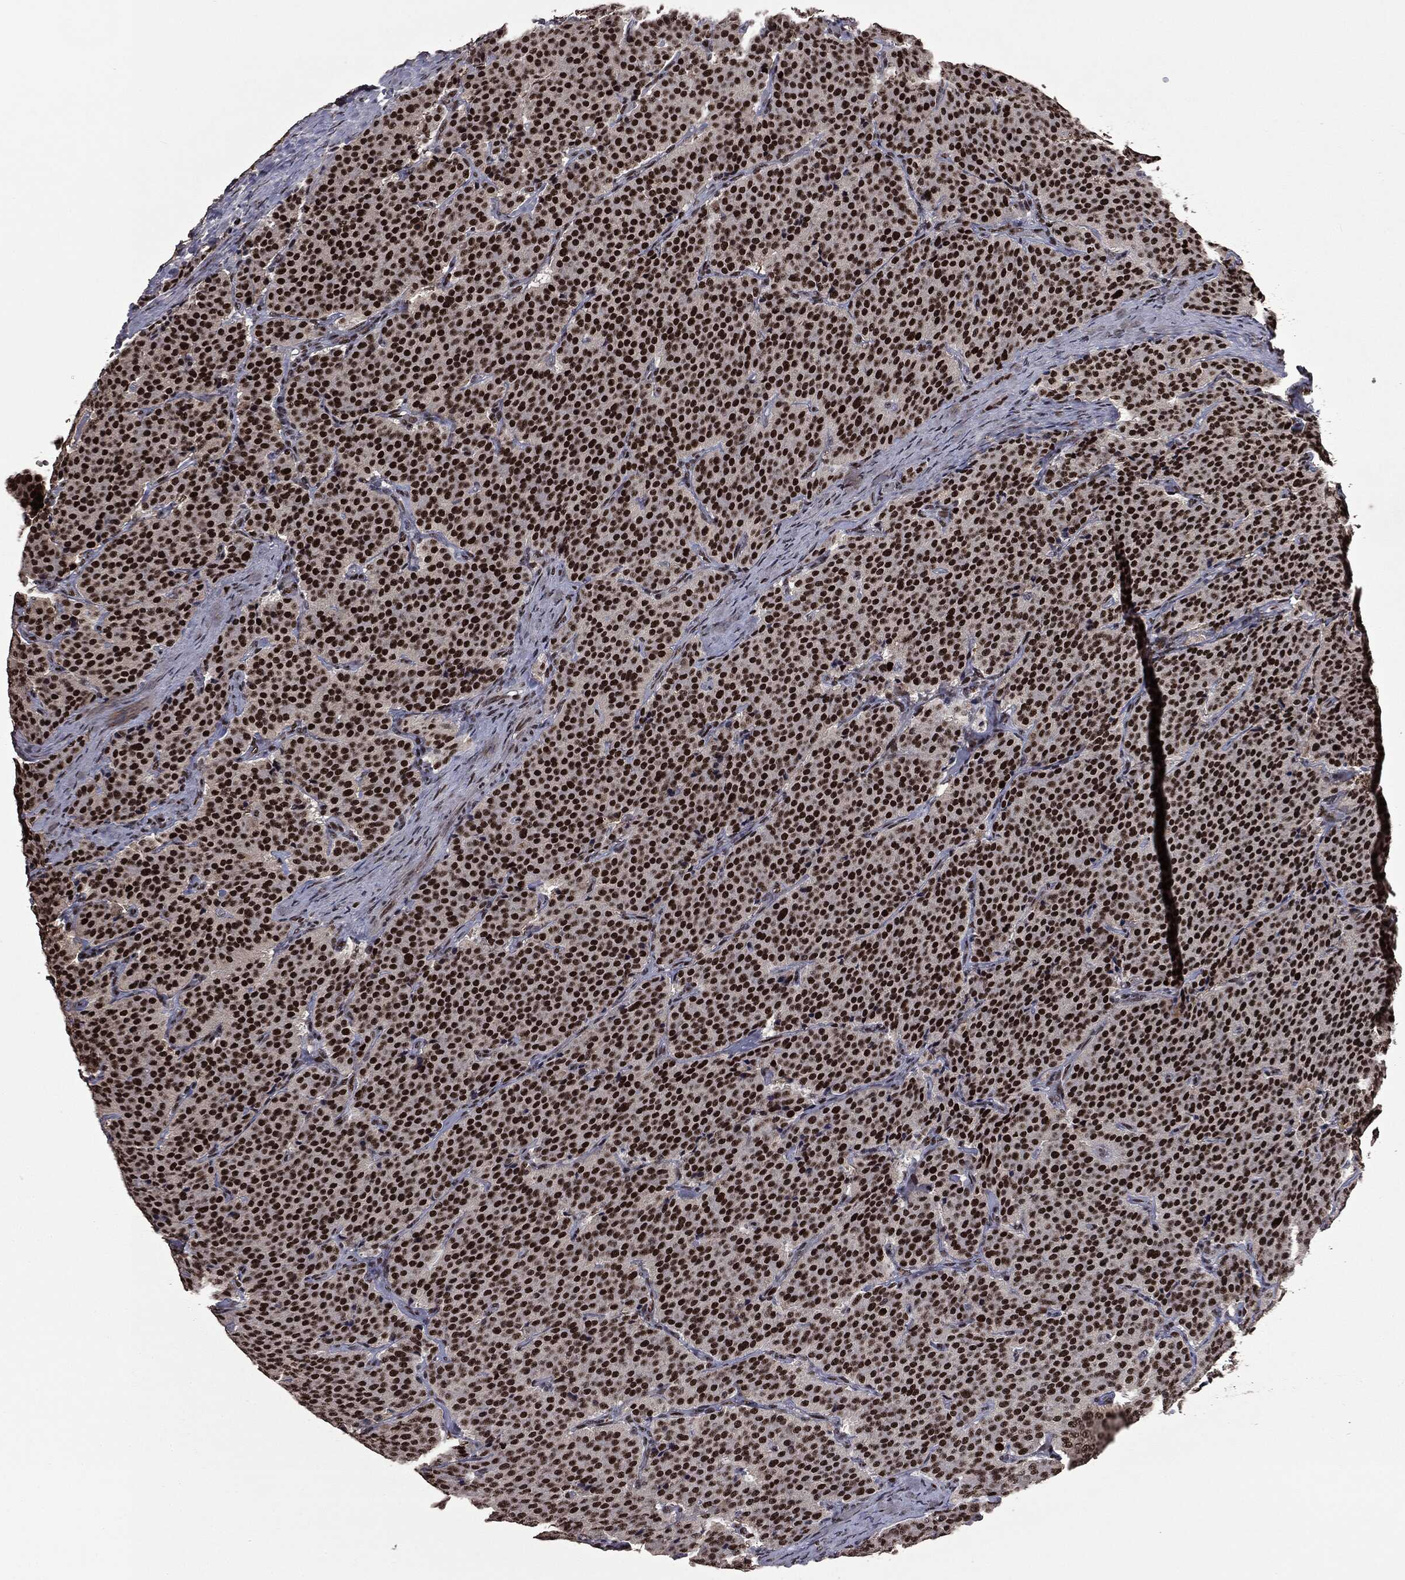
{"staining": {"intensity": "strong", "quantity": ">75%", "location": "nuclear"}, "tissue": "carcinoid", "cell_type": "Tumor cells", "image_type": "cancer", "snomed": [{"axis": "morphology", "description": "Carcinoid, malignant, NOS"}, {"axis": "topography", "description": "Small intestine"}], "caption": "Human carcinoid stained with a protein marker exhibits strong staining in tumor cells.", "gene": "MSH2", "patient": {"sex": "female", "age": 58}}